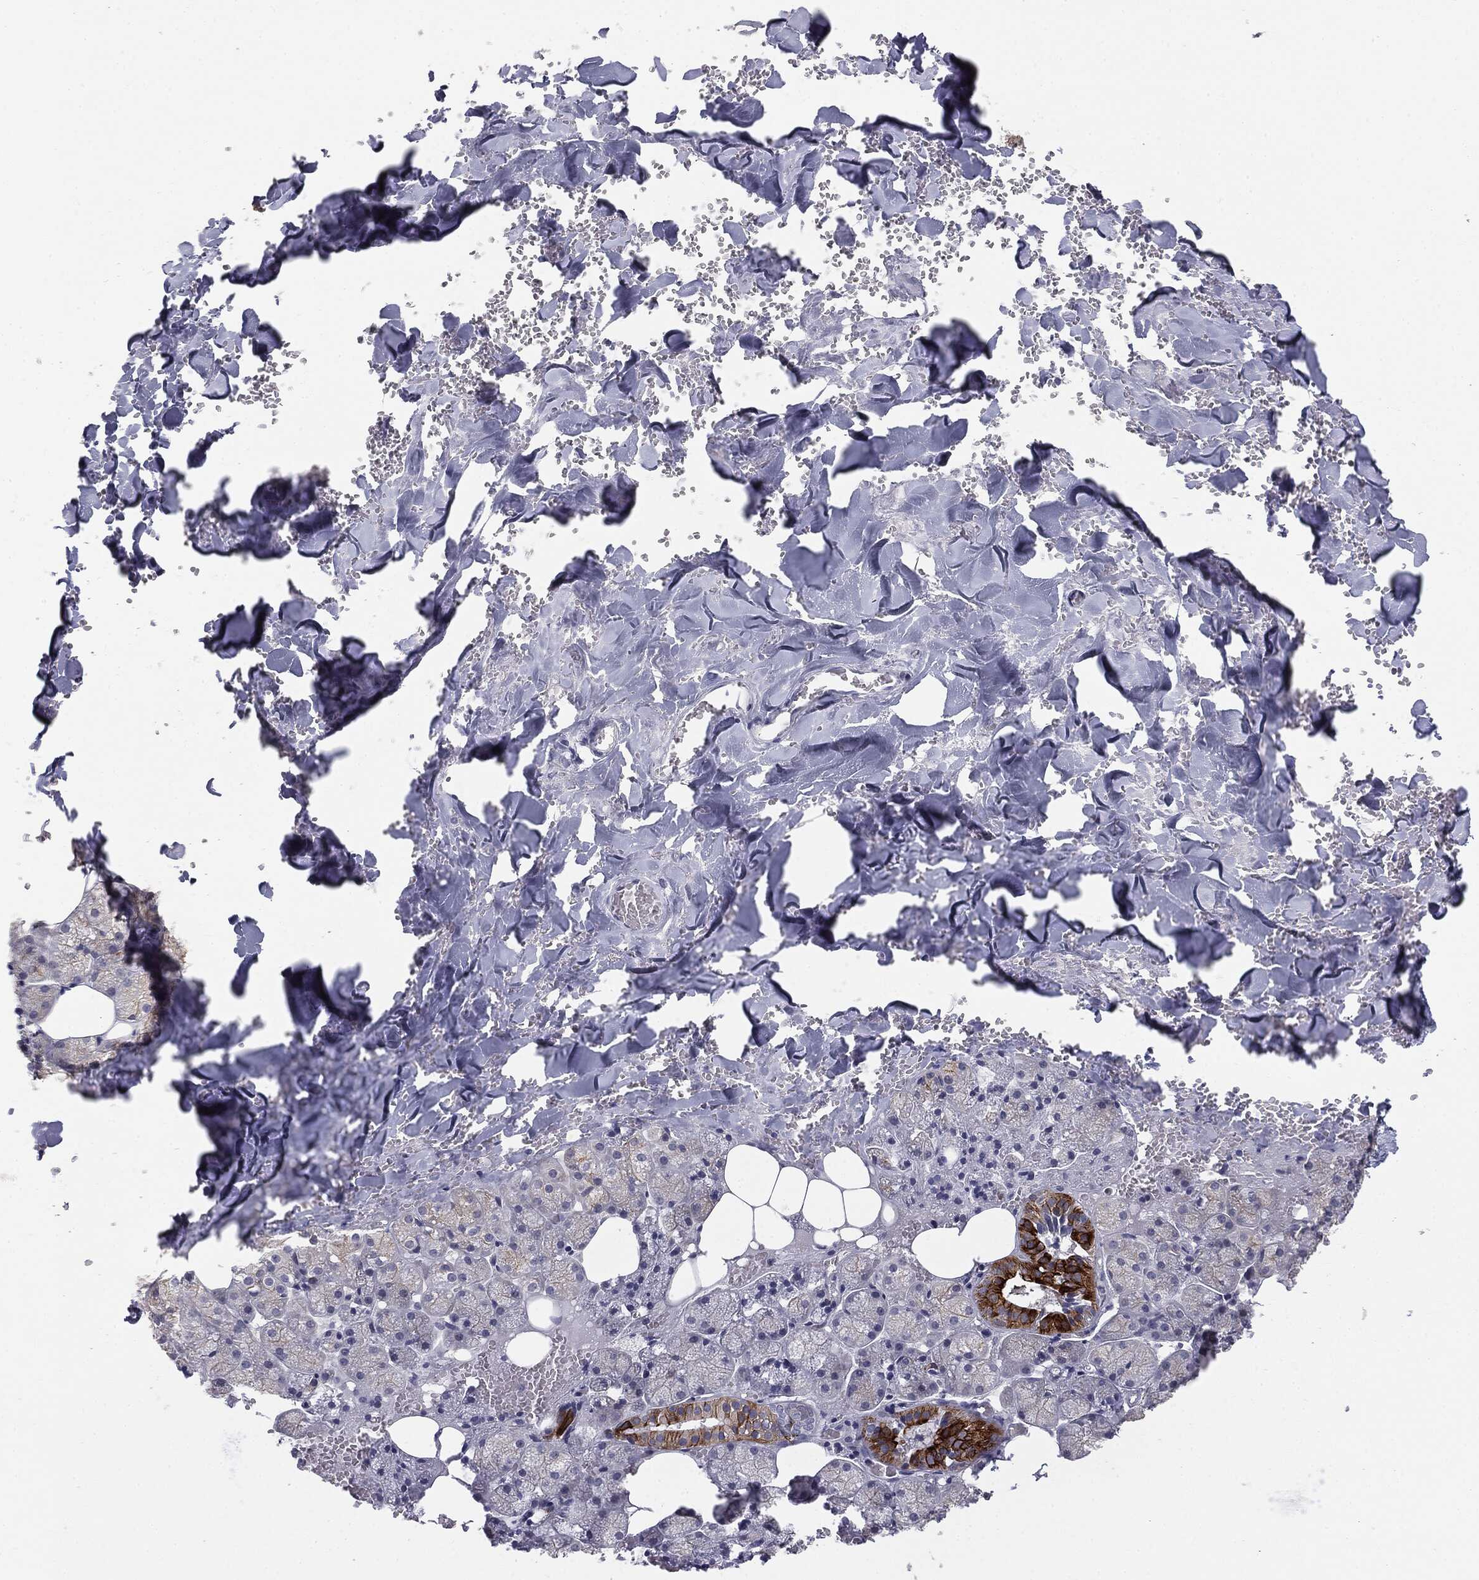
{"staining": {"intensity": "strong", "quantity": "<25%", "location": "cytoplasmic/membranous"}, "tissue": "salivary gland", "cell_type": "Glandular cells", "image_type": "normal", "snomed": [{"axis": "morphology", "description": "Normal tissue, NOS"}, {"axis": "topography", "description": "Salivary gland"}], "caption": "Immunohistochemical staining of benign human salivary gland reveals <25% levels of strong cytoplasmic/membranous protein staining in approximately <25% of glandular cells. (DAB (3,3'-diaminobenzidine) = brown stain, brightfield microscopy at high magnification).", "gene": "MUC1", "patient": {"sex": "male", "age": 38}}